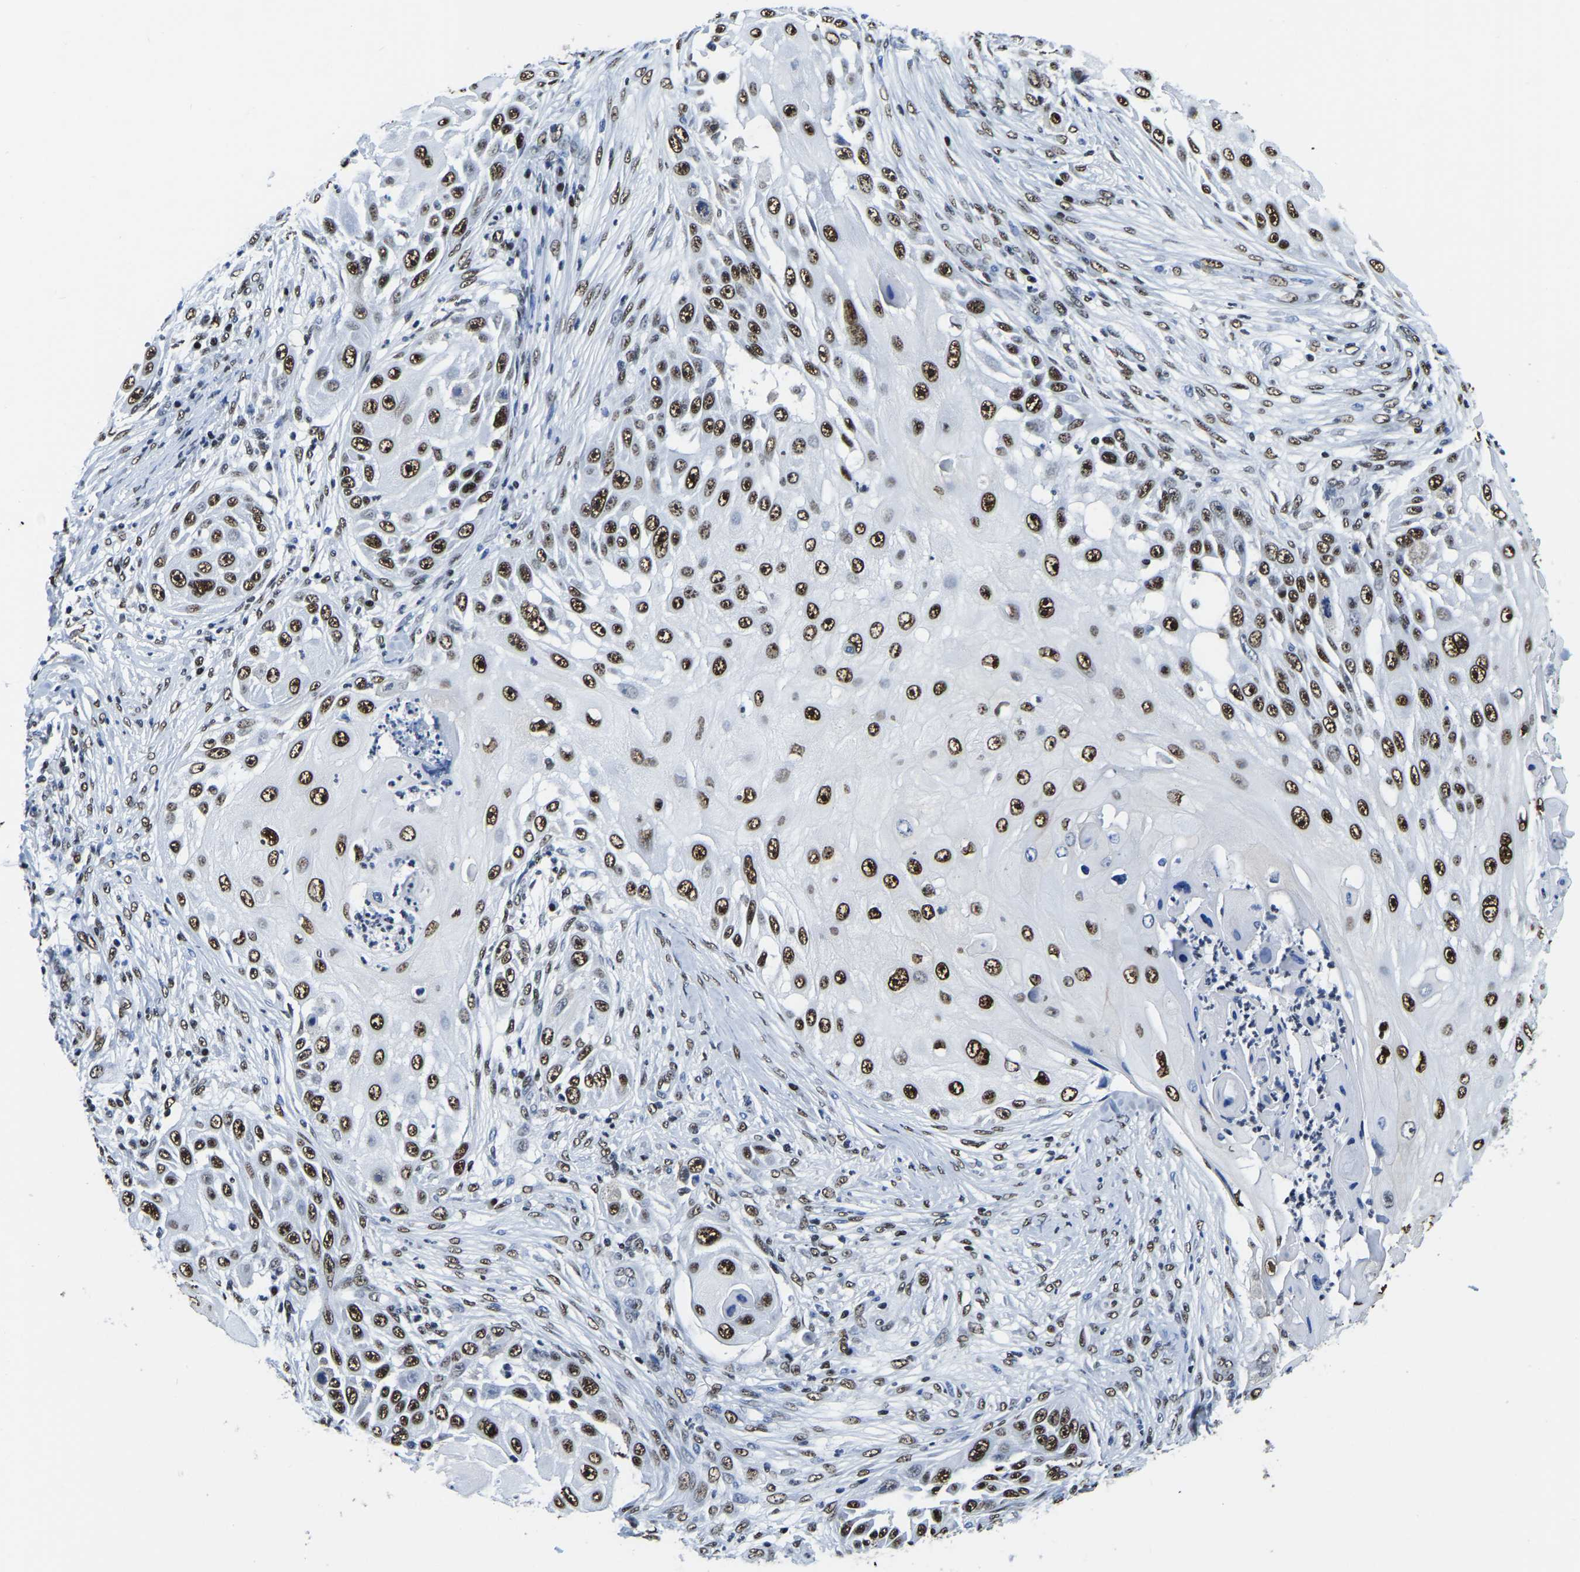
{"staining": {"intensity": "strong", "quantity": ">75%", "location": "nuclear"}, "tissue": "skin cancer", "cell_type": "Tumor cells", "image_type": "cancer", "snomed": [{"axis": "morphology", "description": "Squamous cell carcinoma, NOS"}, {"axis": "topography", "description": "Skin"}], "caption": "An image of squamous cell carcinoma (skin) stained for a protein demonstrates strong nuclear brown staining in tumor cells. (Stains: DAB in brown, nuclei in blue, Microscopy: brightfield microscopy at high magnification).", "gene": "UBA1", "patient": {"sex": "female", "age": 44}}